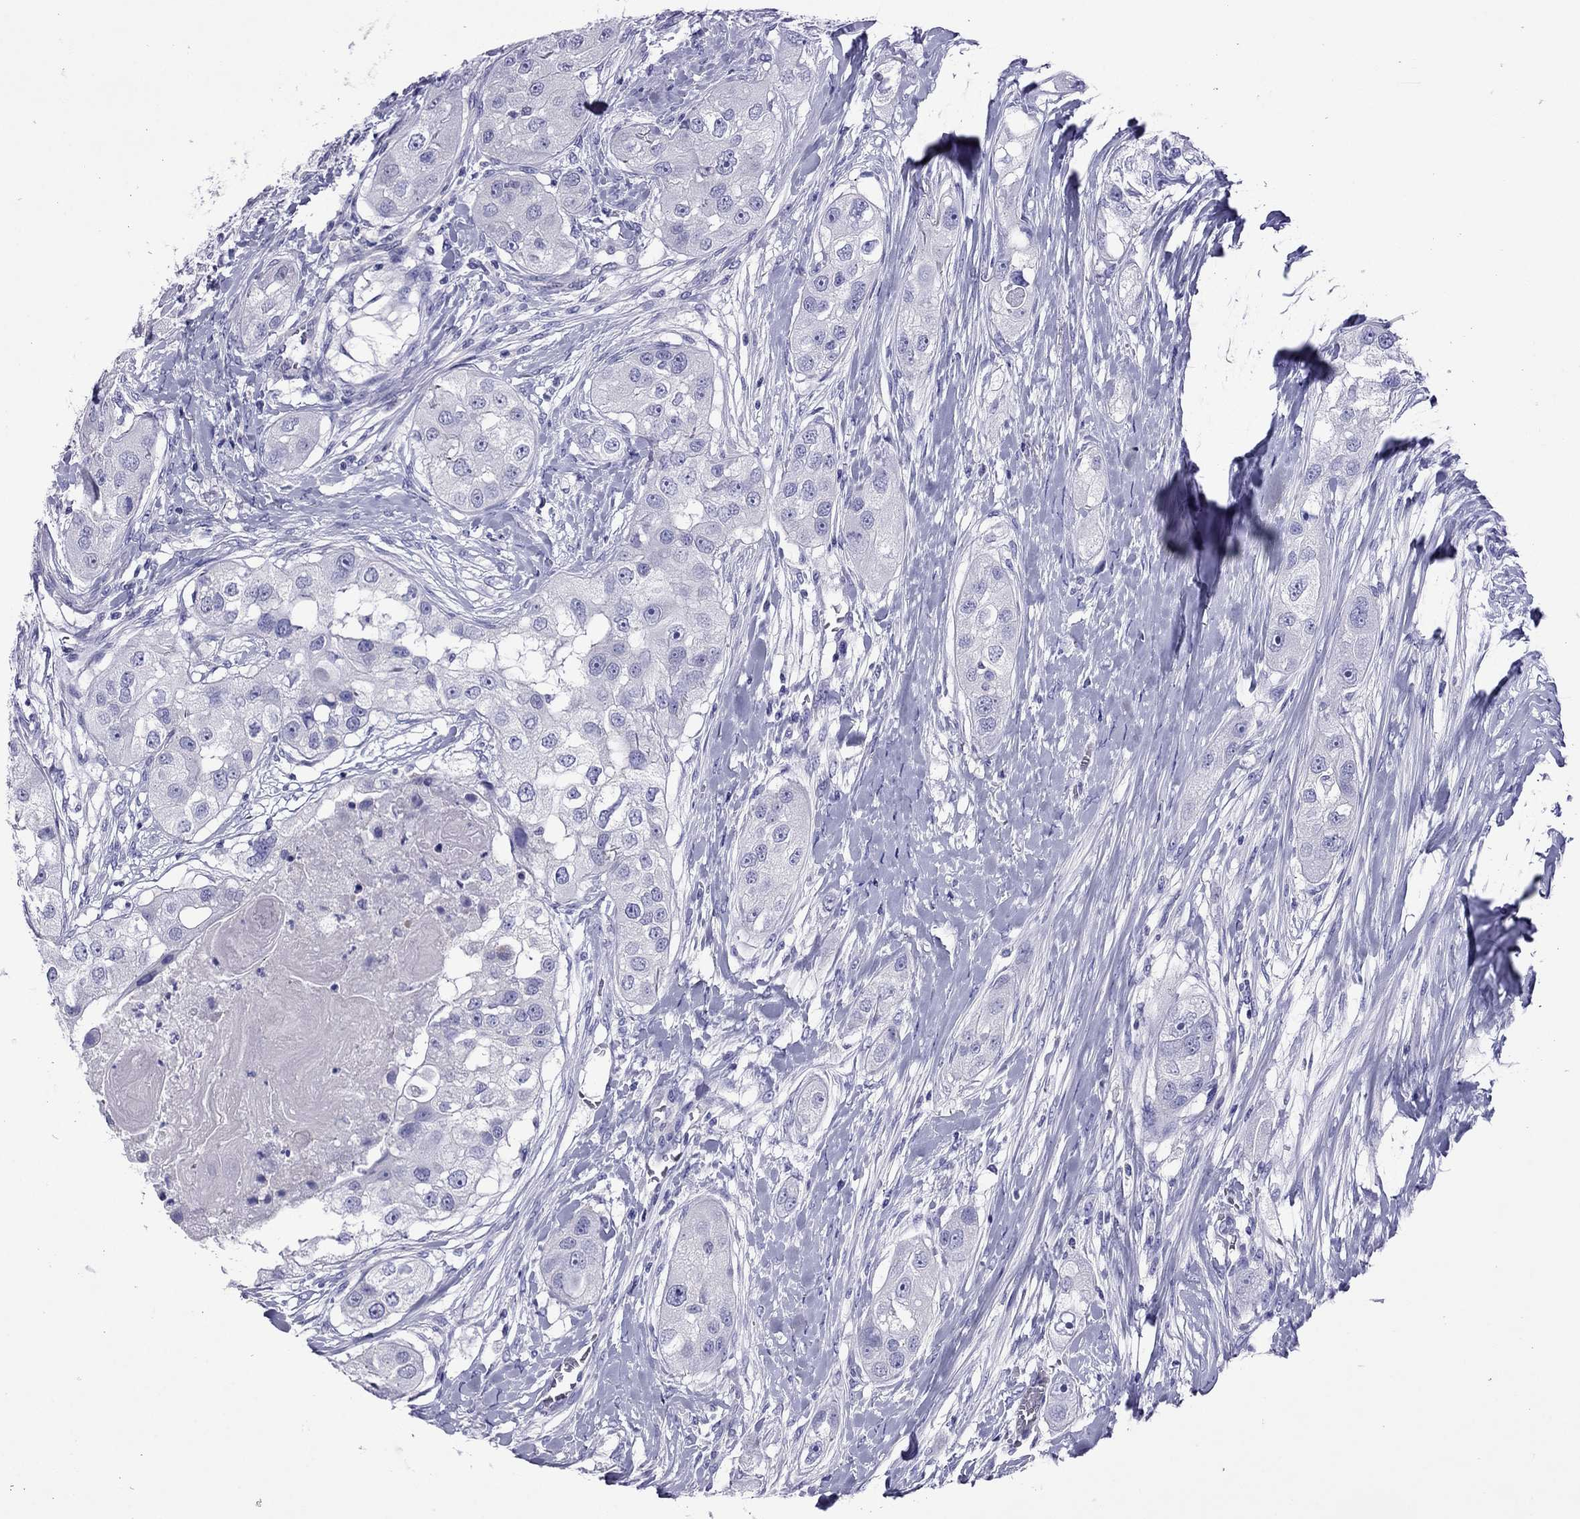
{"staining": {"intensity": "negative", "quantity": "none", "location": "none"}, "tissue": "head and neck cancer", "cell_type": "Tumor cells", "image_type": "cancer", "snomed": [{"axis": "morphology", "description": "Normal tissue, NOS"}, {"axis": "morphology", "description": "Squamous cell carcinoma, NOS"}, {"axis": "topography", "description": "Skeletal muscle"}, {"axis": "topography", "description": "Head-Neck"}], "caption": "The histopathology image shows no significant expression in tumor cells of head and neck cancer (squamous cell carcinoma).", "gene": "MYL11", "patient": {"sex": "male", "age": 51}}